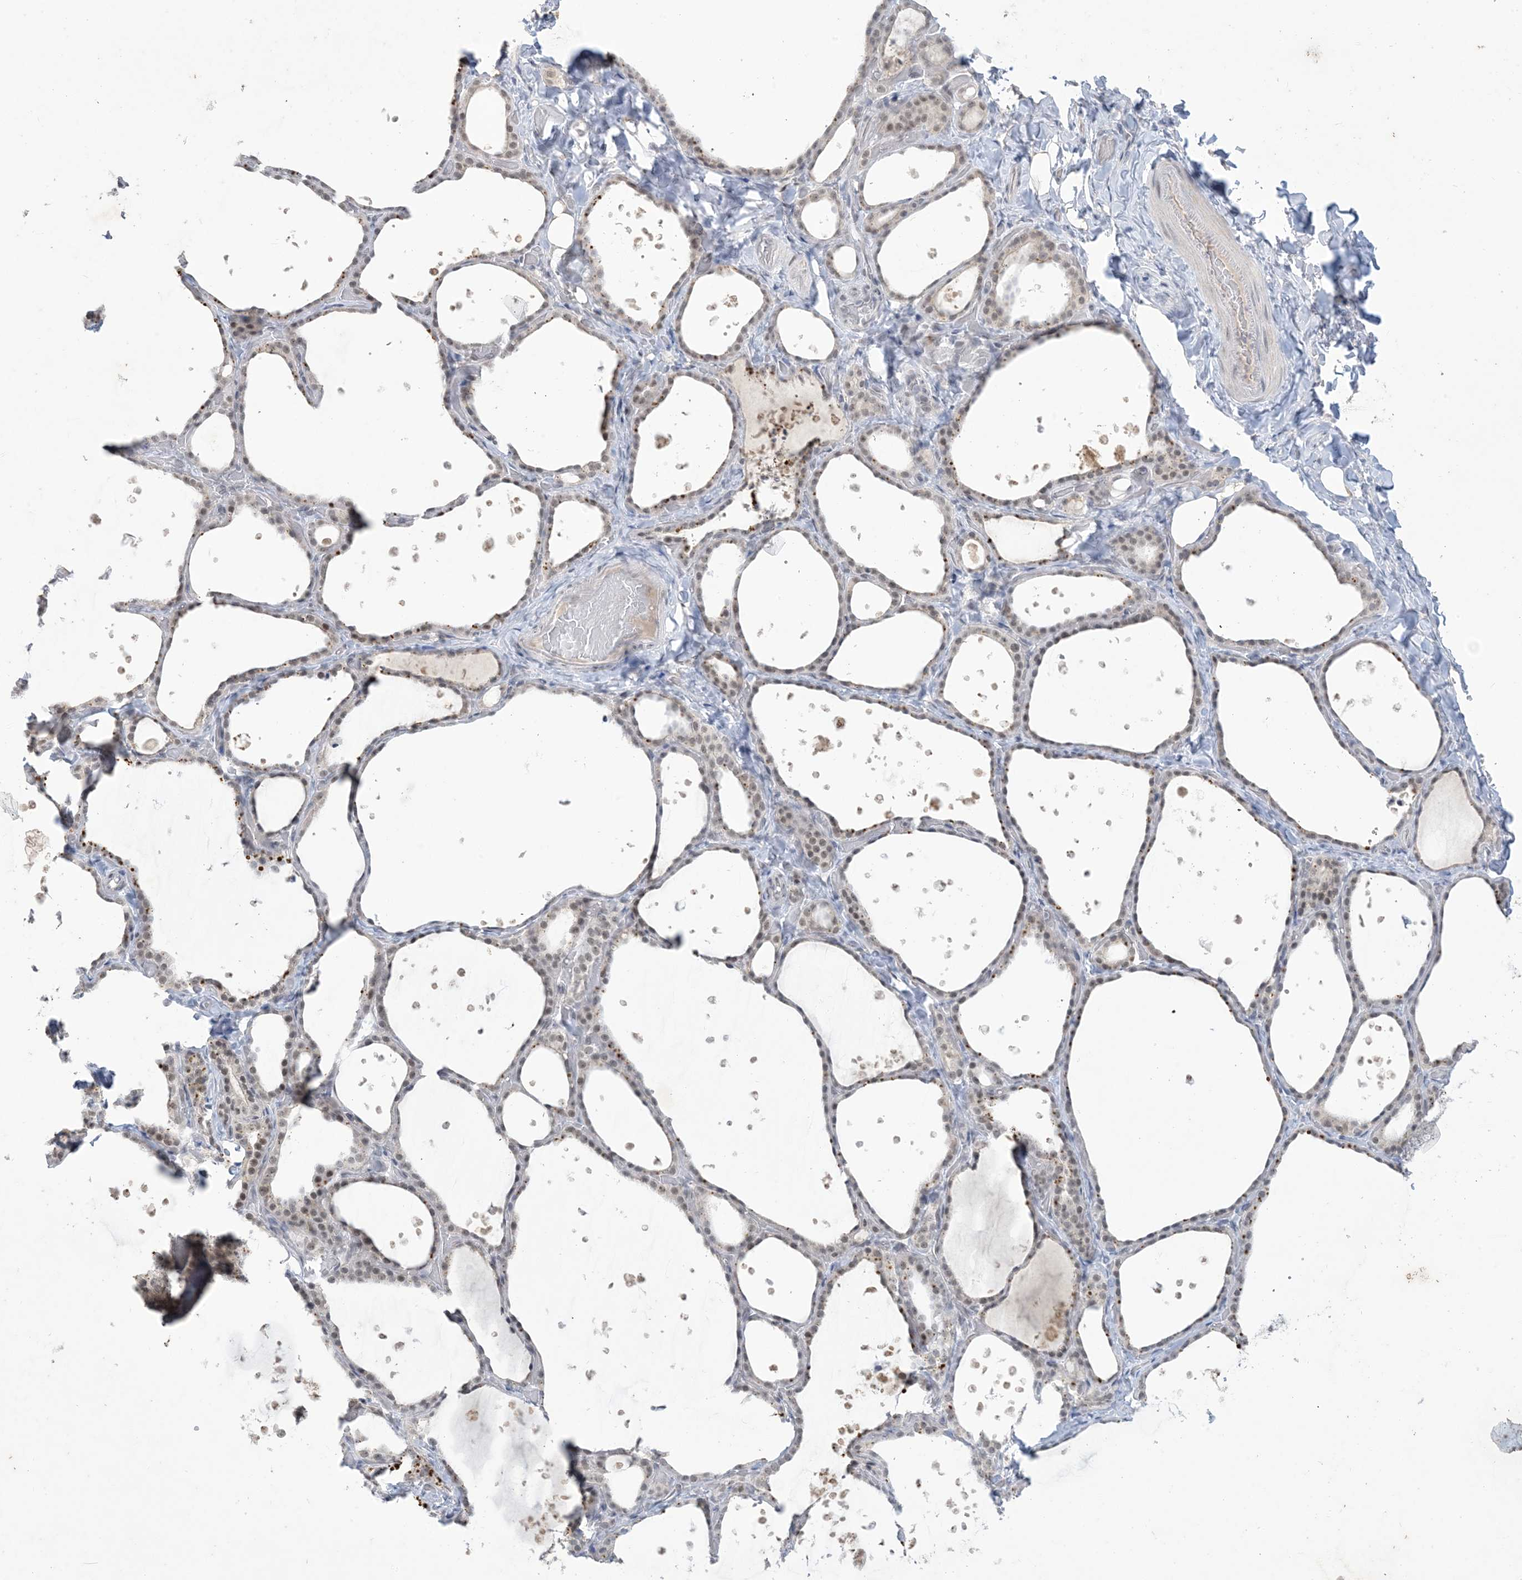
{"staining": {"intensity": "weak", "quantity": ">75%", "location": "cytoplasmic/membranous,nuclear"}, "tissue": "thyroid gland", "cell_type": "Glandular cells", "image_type": "normal", "snomed": [{"axis": "morphology", "description": "Normal tissue, NOS"}, {"axis": "topography", "description": "Thyroid gland"}], "caption": "Immunohistochemistry (IHC) staining of benign thyroid gland, which displays low levels of weak cytoplasmic/membranous,nuclear positivity in about >75% of glandular cells indicating weak cytoplasmic/membranous,nuclear protein expression. The staining was performed using DAB (brown) for protein detection and nuclei were counterstained in hematoxylin (blue).", "gene": "ZNF674", "patient": {"sex": "female", "age": 44}}